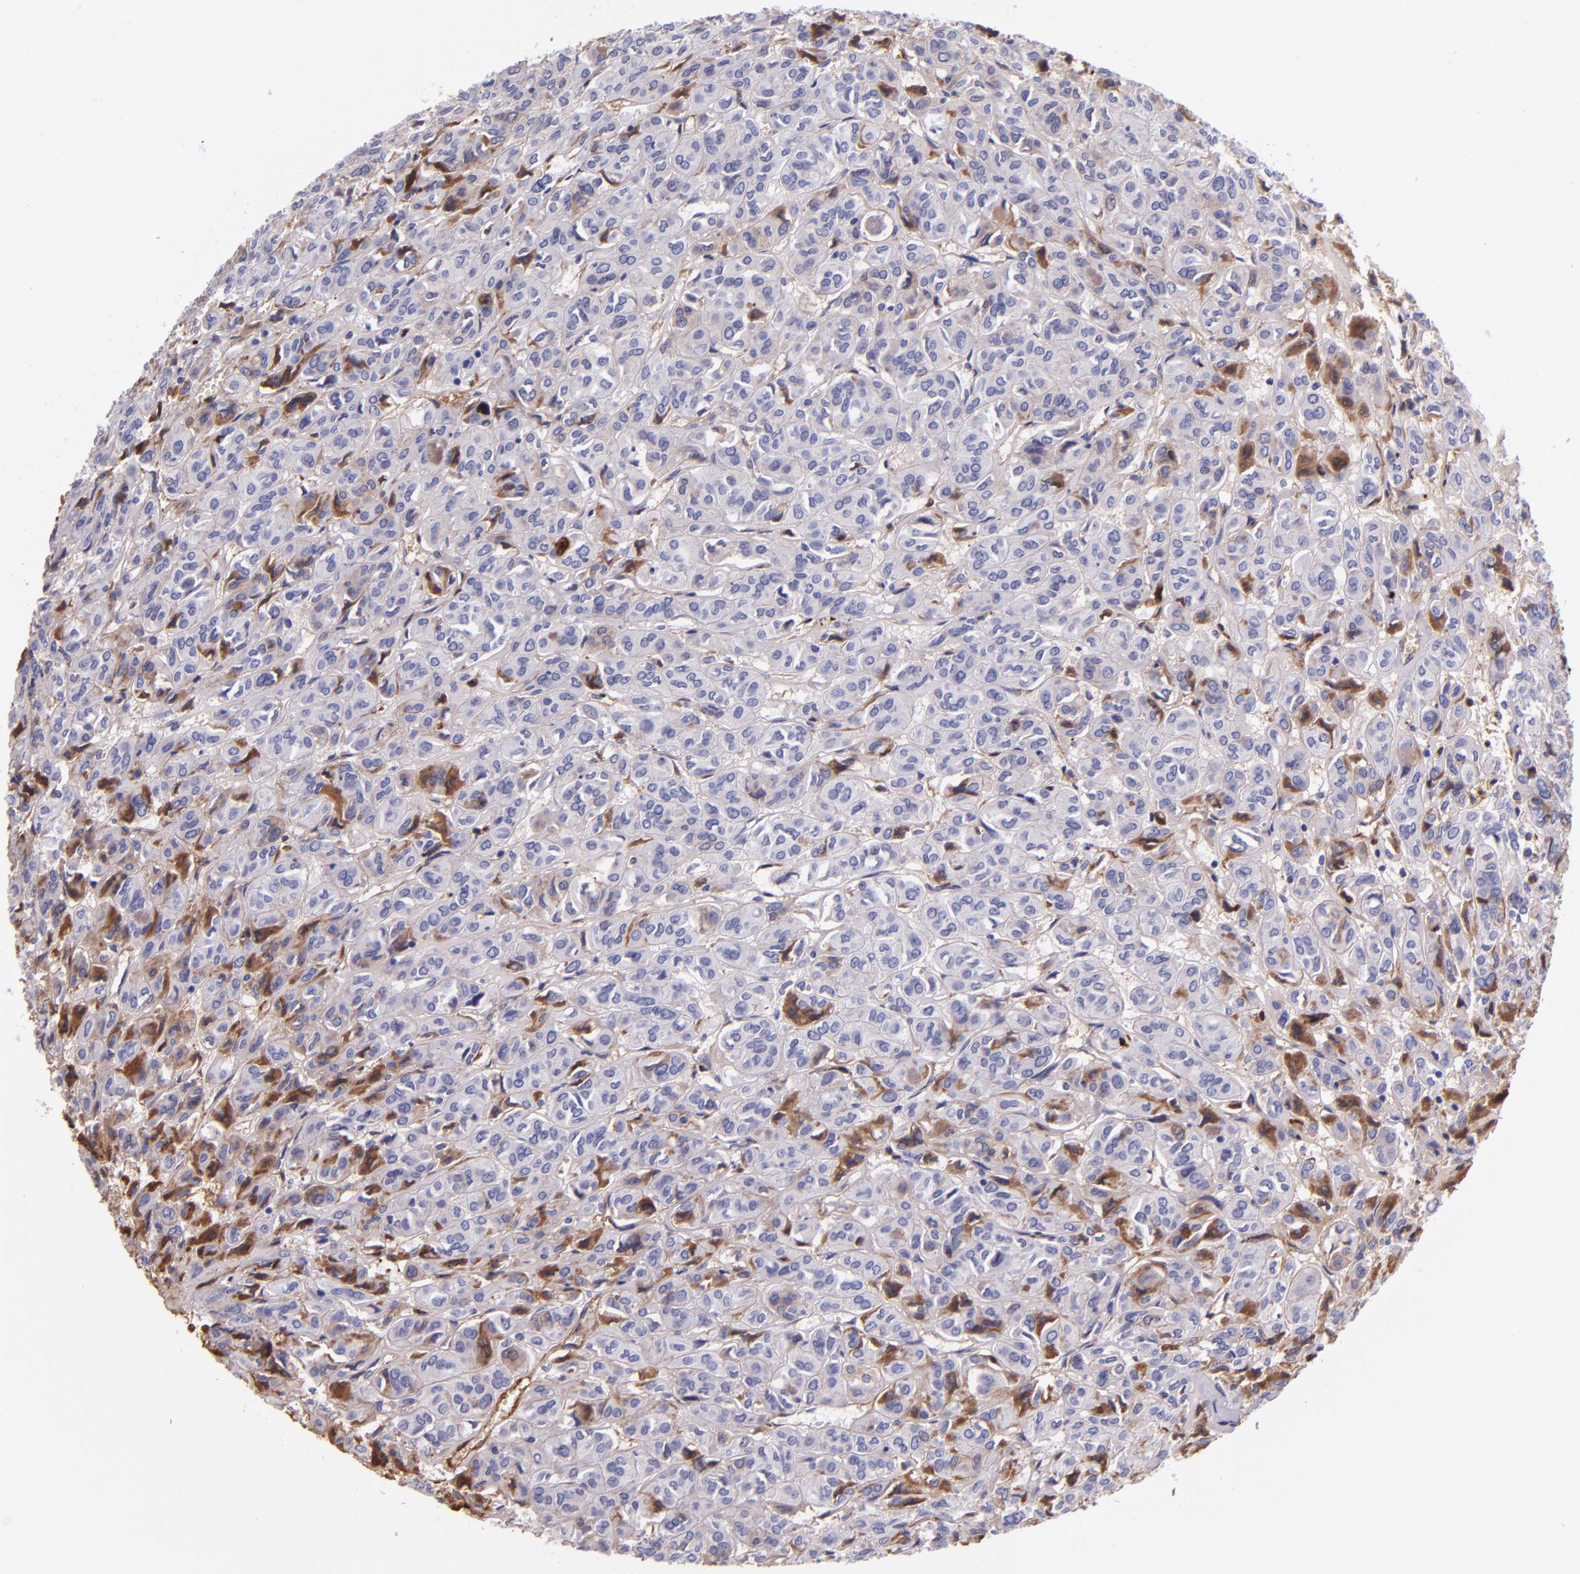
{"staining": {"intensity": "moderate", "quantity": ">75%", "location": "cytoplasmic/membranous"}, "tissue": "thyroid cancer", "cell_type": "Tumor cells", "image_type": "cancer", "snomed": [{"axis": "morphology", "description": "Follicular adenoma carcinoma, NOS"}, {"axis": "topography", "description": "Thyroid gland"}], "caption": "Human thyroid cancer (follicular adenoma carcinoma) stained with a protein marker reveals moderate staining in tumor cells.", "gene": "KNG1", "patient": {"sex": "female", "age": 71}}